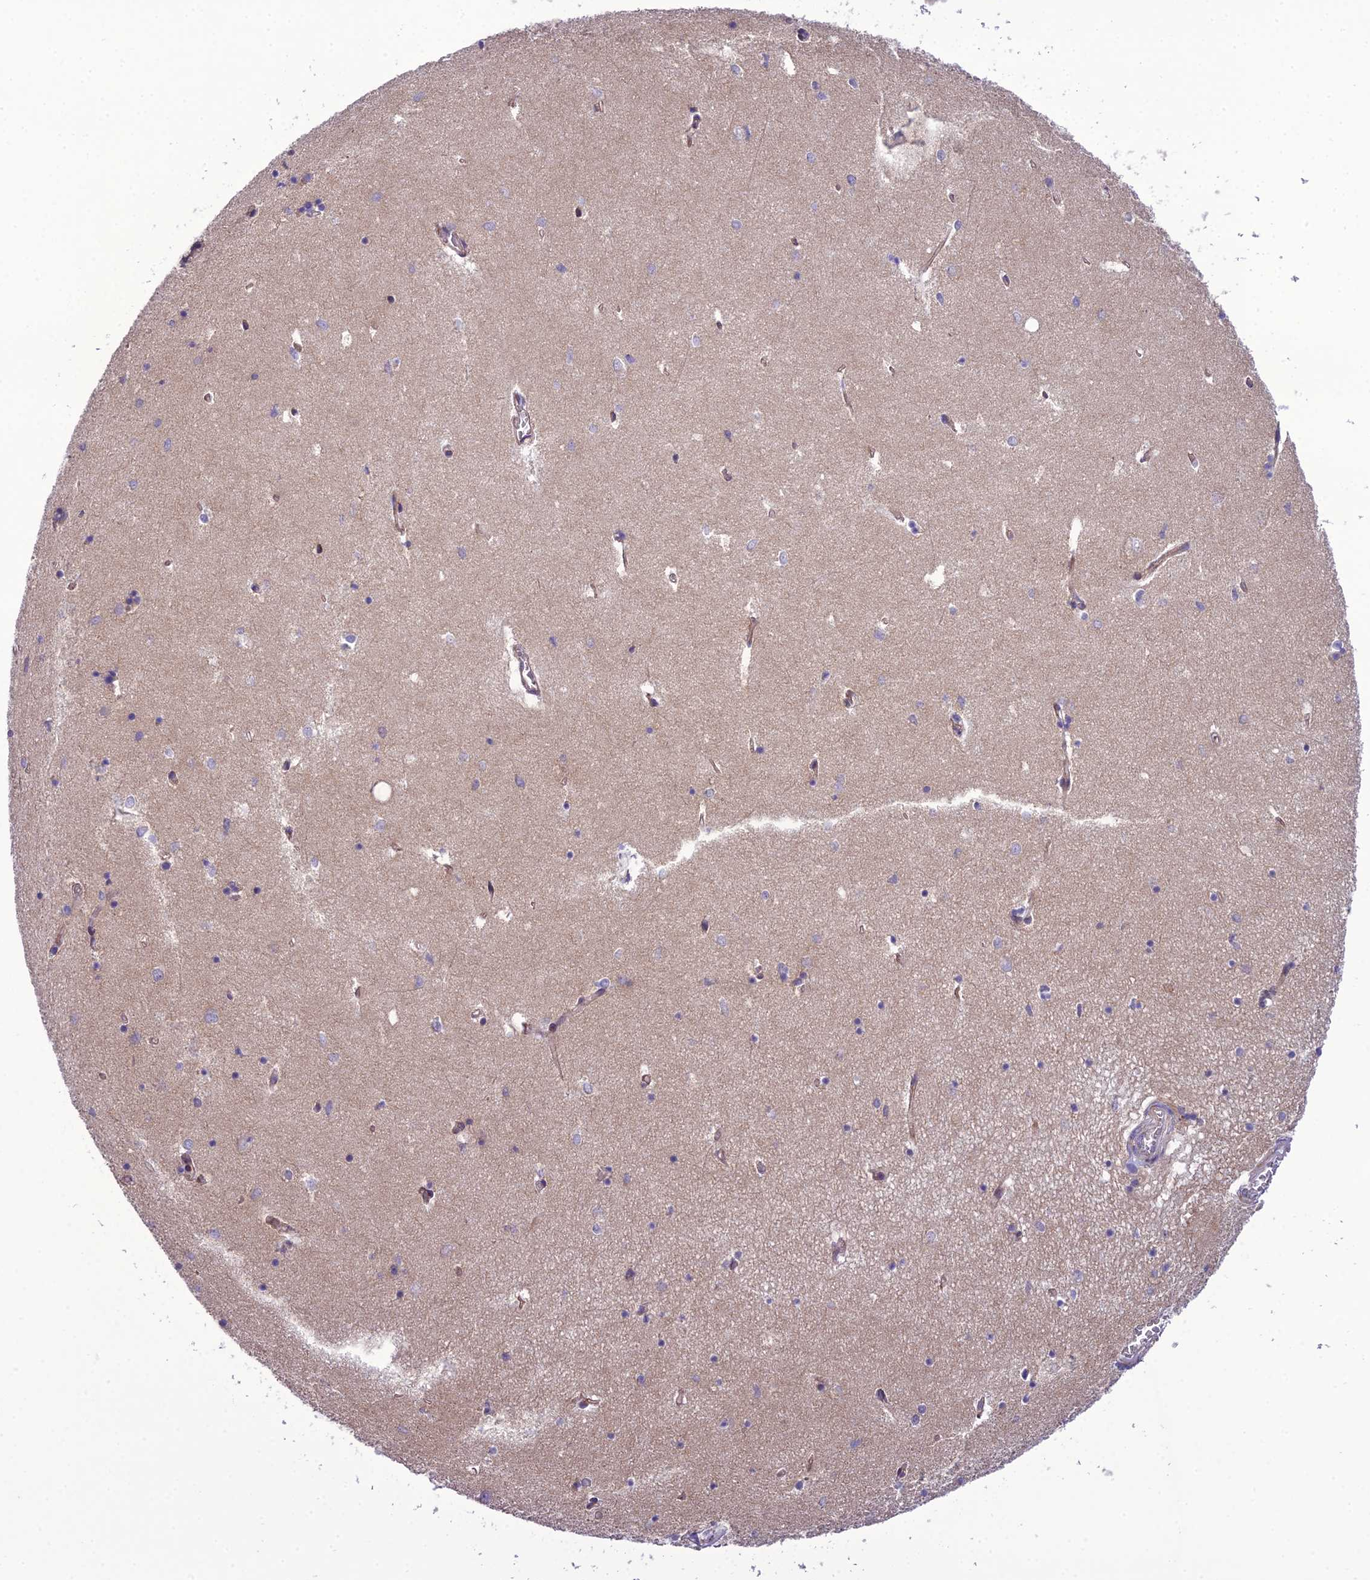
{"staining": {"intensity": "negative", "quantity": "none", "location": "none"}, "tissue": "hippocampus", "cell_type": "Glial cells", "image_type": "normal", "snomed": [{"axis": "morphology", "description": "Normal tissue, NOS"}, {"axis": "topography", "description": "Hippocampus"}], "caption": "The immunohistochemistry photomicrograph has no significant expression in glial cells of hippocampus.", "gene": "NODAL", "patient": {"sex": "female", "age": 64}}